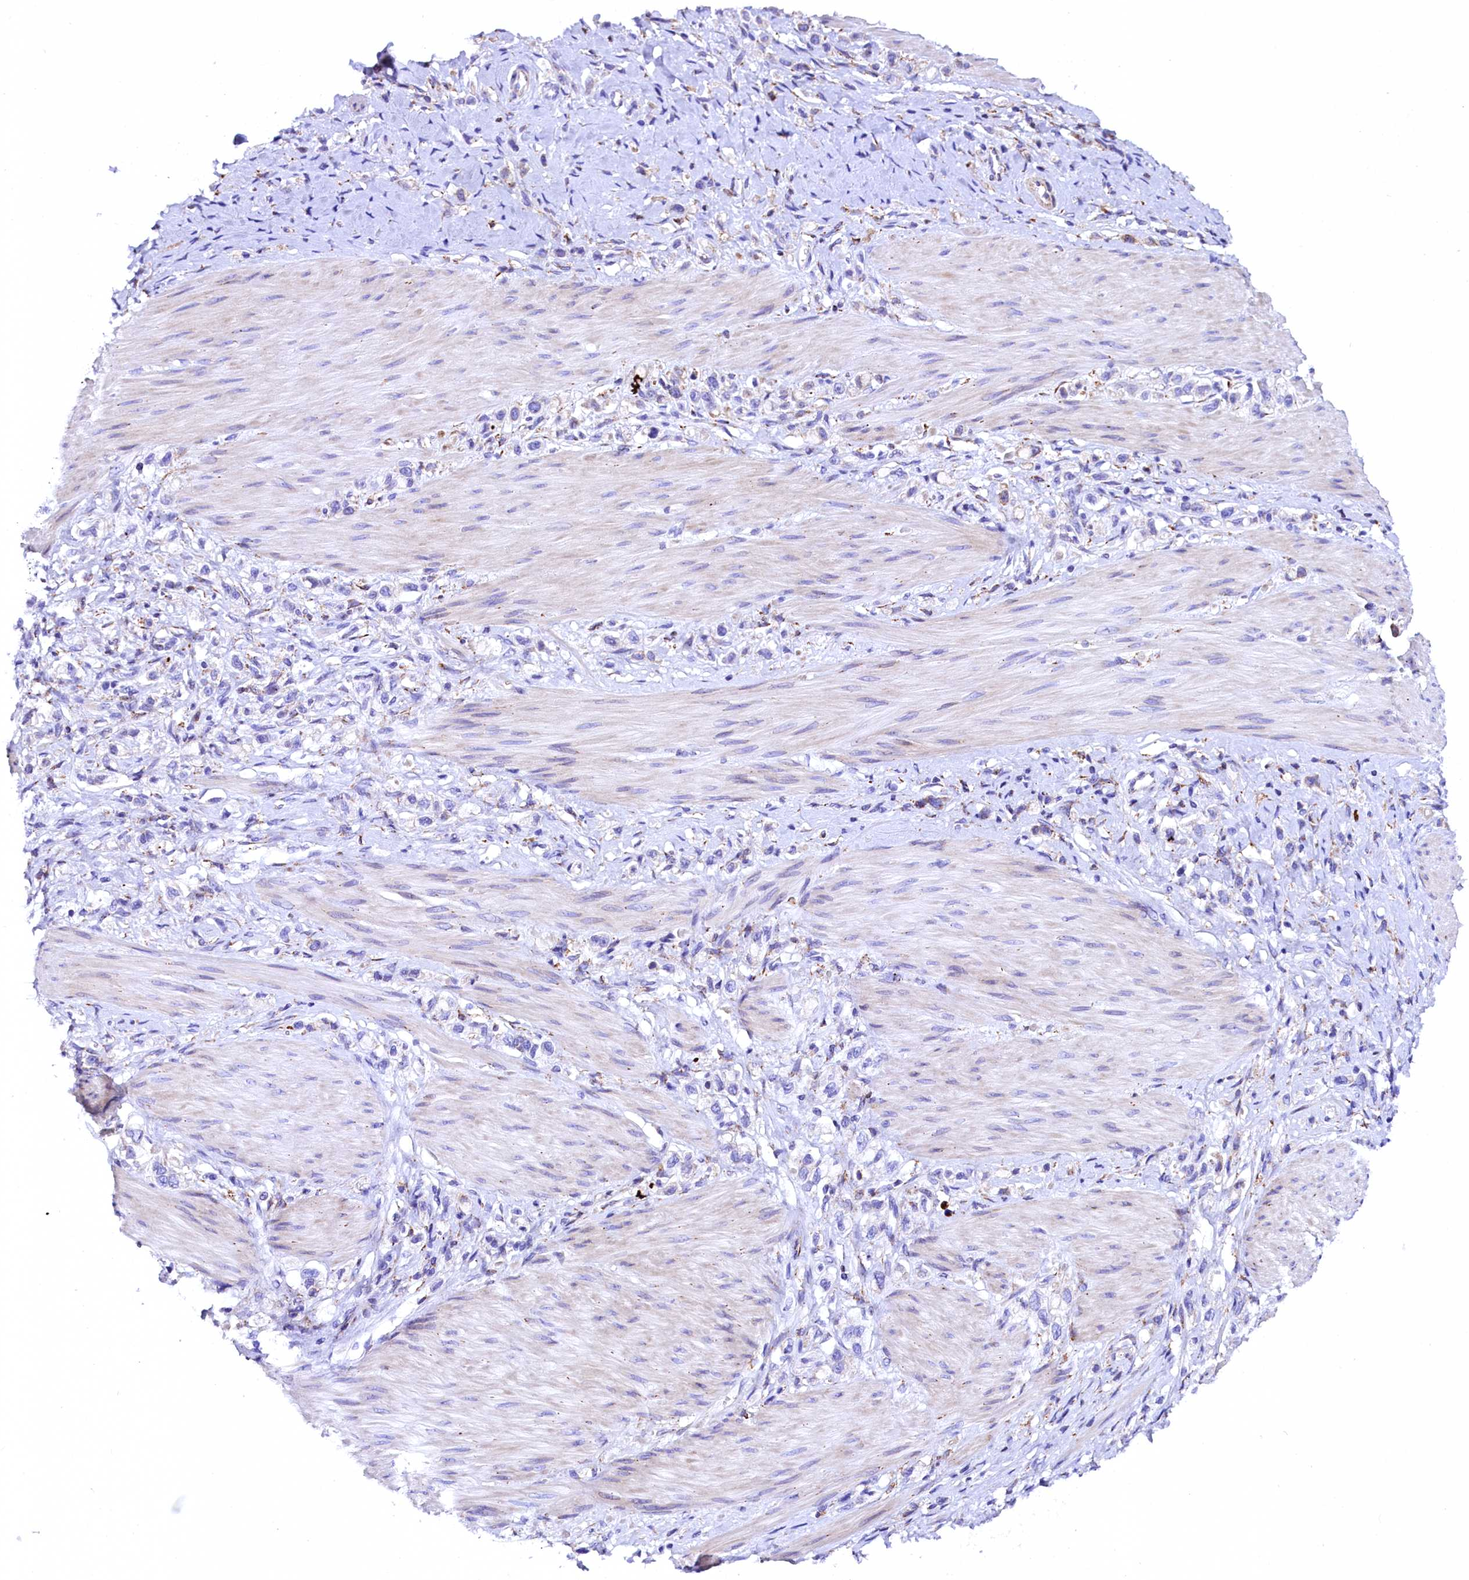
{"staining": {"intensity": "negative", "quantity": "none", "location": "none"}, "tissue": "stomach cancer", "cell_type": "Tumor cells", "image_type": "cancer", "snomed": [{"axis": "morphology", "description": "Adenocarcinoma, NOS"}, {"axis": "topography", "description": "Stomach"}], "caption": "Immunohistochemistry (IHC) of human adenocarcinoma (stomach) reveals no expression in tumor cells.", "gene": "CMTR2", "patient": {"sex": "female", "age": 65}}